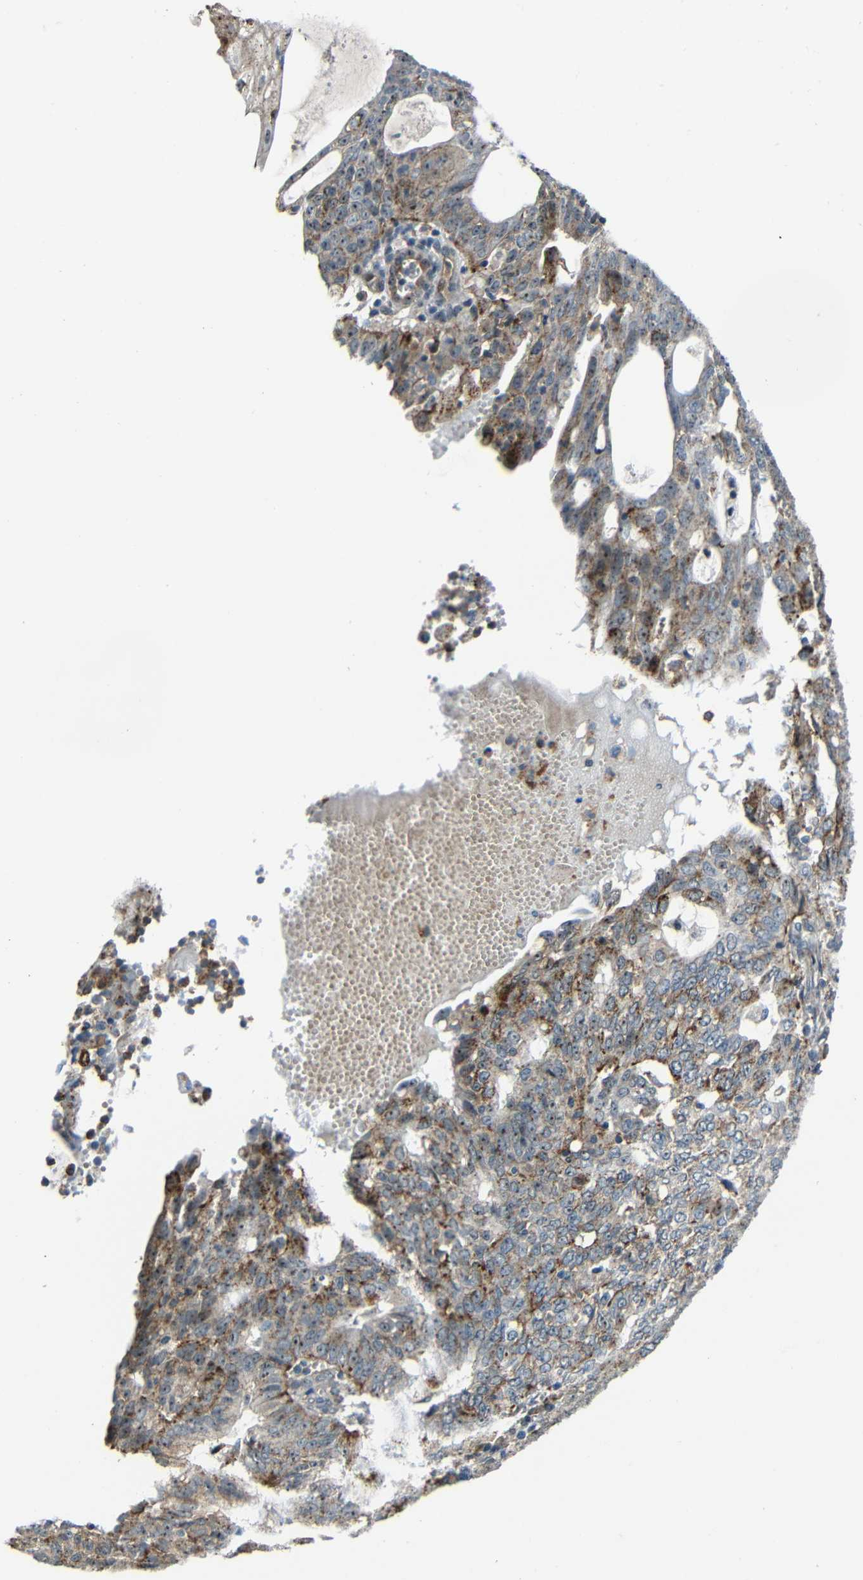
{"staining": {"intensity": "moderate", "quantity": ">75%", "location": "cytoplasmic/membranous,nuclear"}, "tissue": "endometrial cancer", "cell_type": "Tumor cells", "image_type": "cancer", "snomed": [{"axis": "morphology", "description": "Adenocarcinoma, NOS"}, {"axis": "topography", "description": "Endometrium"}], "caption": "Endometrial cancer (adenocarcinoma) tissue exhibits moderate cytoplasmic/membranous and nuclear staining in about >75% of tumor cells, visualized by immunohistochemistry. The staining was performed using DAB, with brown indicating positive protein expression. Nuclei are stained blue with hematoxylin.", "gene": "DNAJC5", "patient": {"sex": "female", "age": 32}}